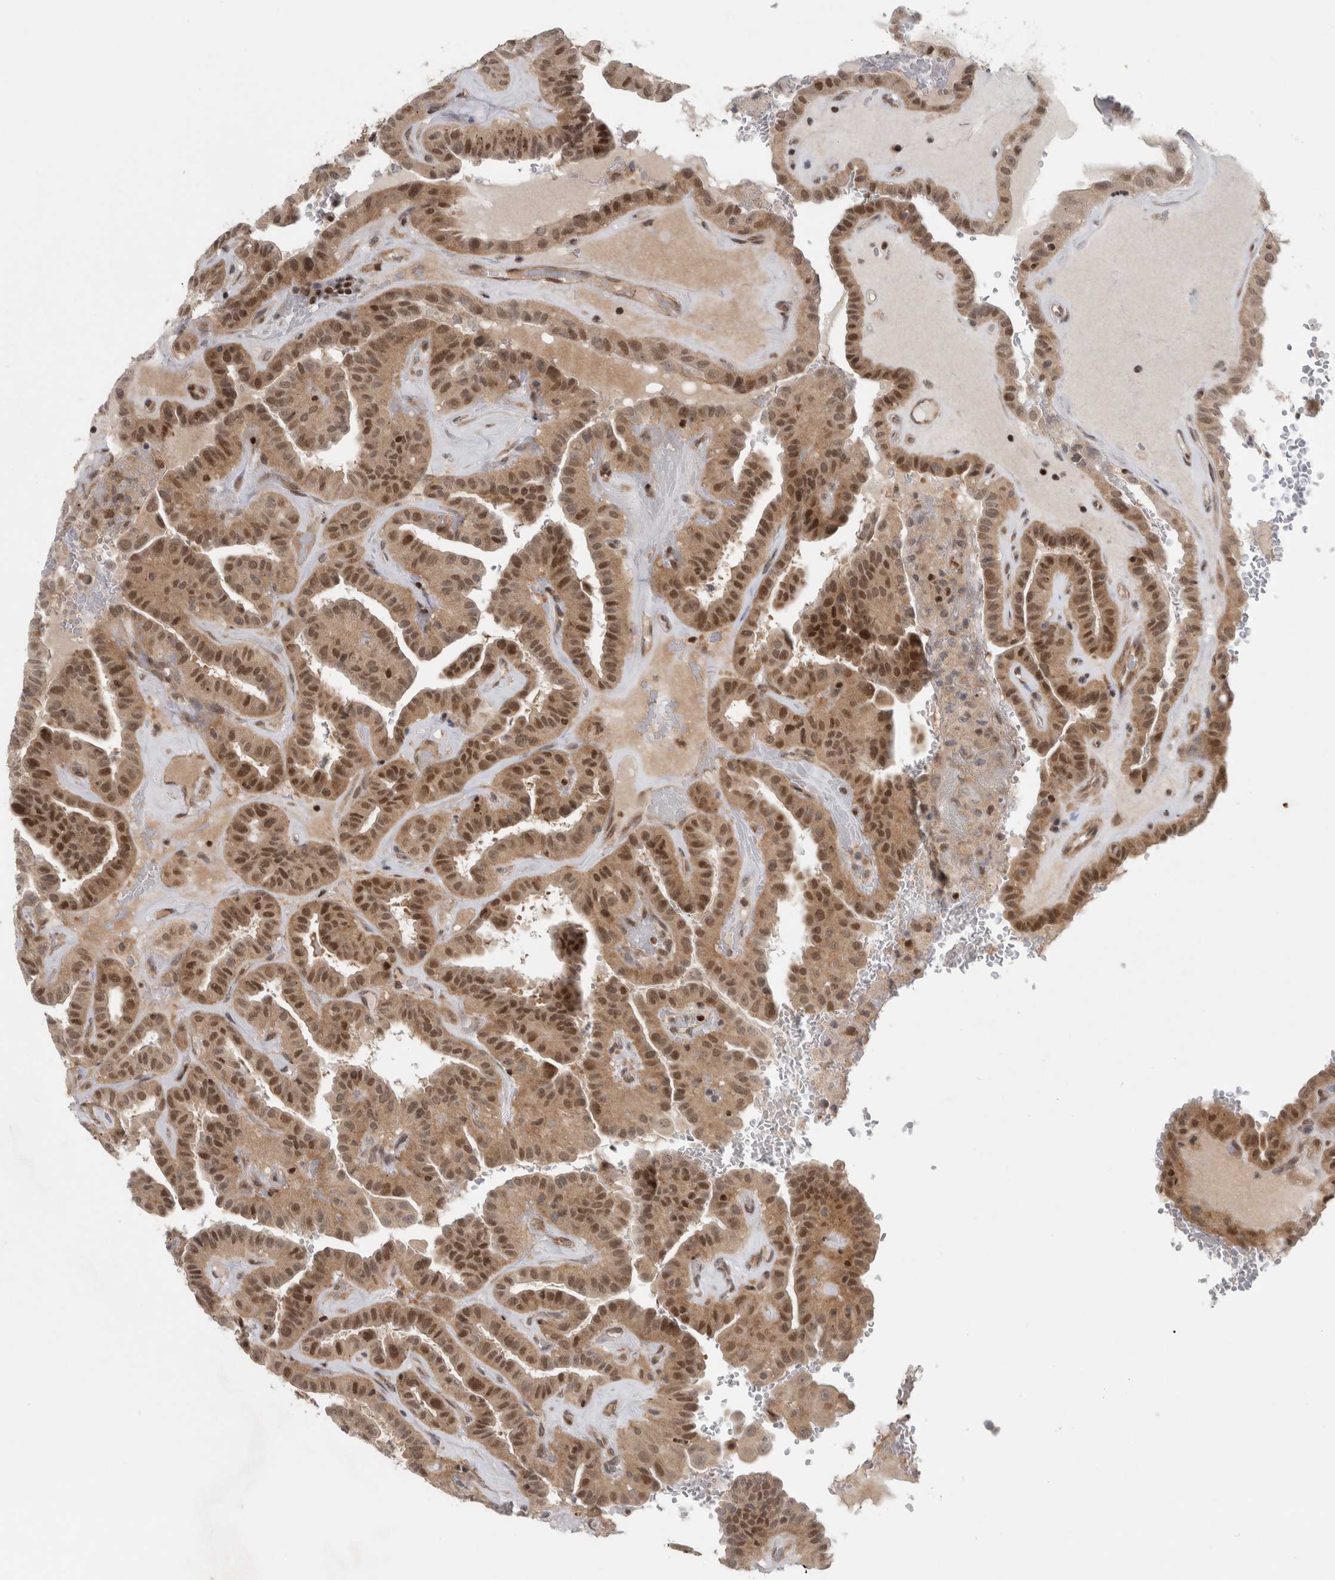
{"staining": {"intensity": "moderate", "quantity": ">75%", "location": "cytoplasmic/membranous,nuclear"}, "tissue": "thyroid cancer", "cell_type": "Tumor cells", "image_type": "cancer", "snomed": [{"axis": "morphology", "description": "Papillary adenocarcinoma, NOS"}, {"axis": "topography", "description": "Thyroid gland"}], "caption": "Tumor cells demonstrate medium levels of moderate cytoplasmic/membranous and nuclear staining in about >75% of cells in human thyroid papillary adenocarcinoma.", "gene": "KDM8", "patient": {"sex": "male", "age": 77}}